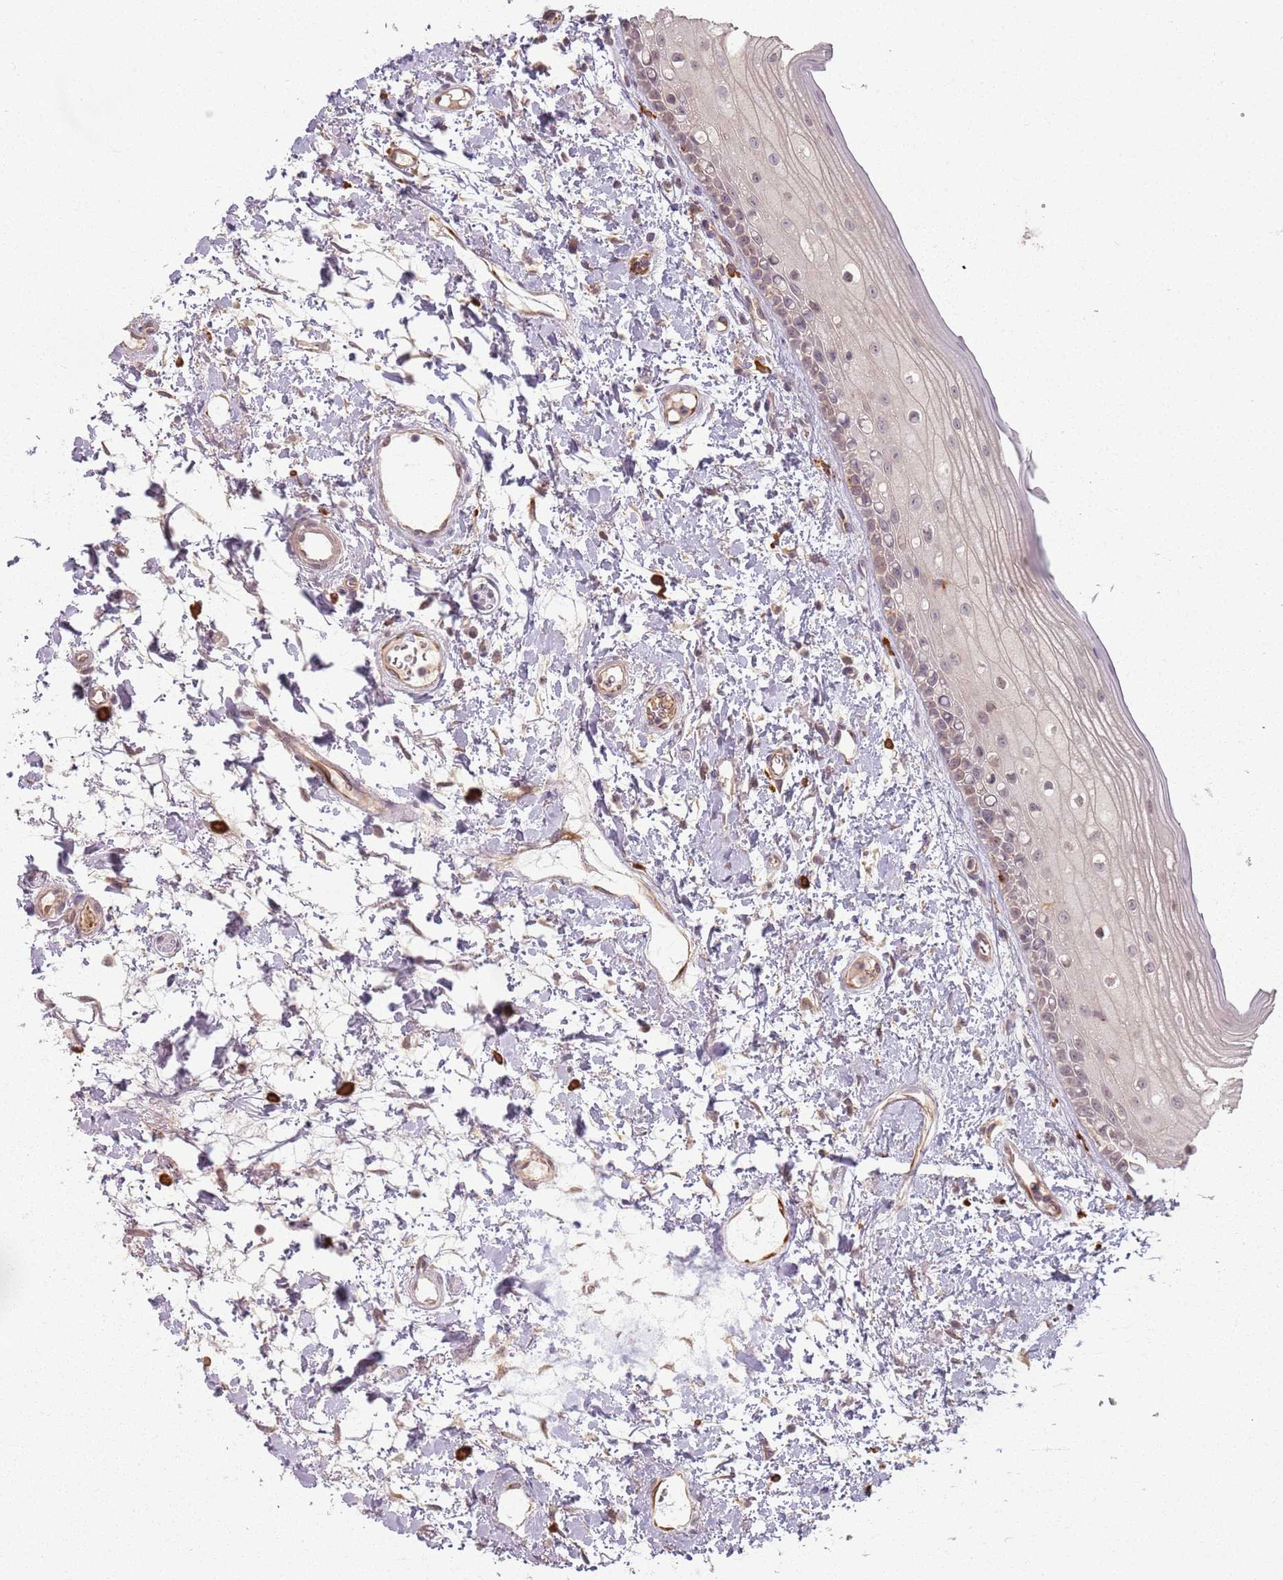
{"staining": {"intensity": "negative", "quantity": "none", "location": "none"}, "tissue": "oral mucosa", "cell_type": "Squamous epithelial cells", "image_type": "normal", "snomed": [{"axis": "morphology", "description": "Normal tissue, NOS"}, {"axis": "topography", "description": "Oral tissue"}], "caption": "Immunohistochemistry (IHC) of unremarkable oral mucosa shows no positivity in squamous epithelial cells.", "gene": "CCDC168", "patient": {"sex": "female", "age": 76}}